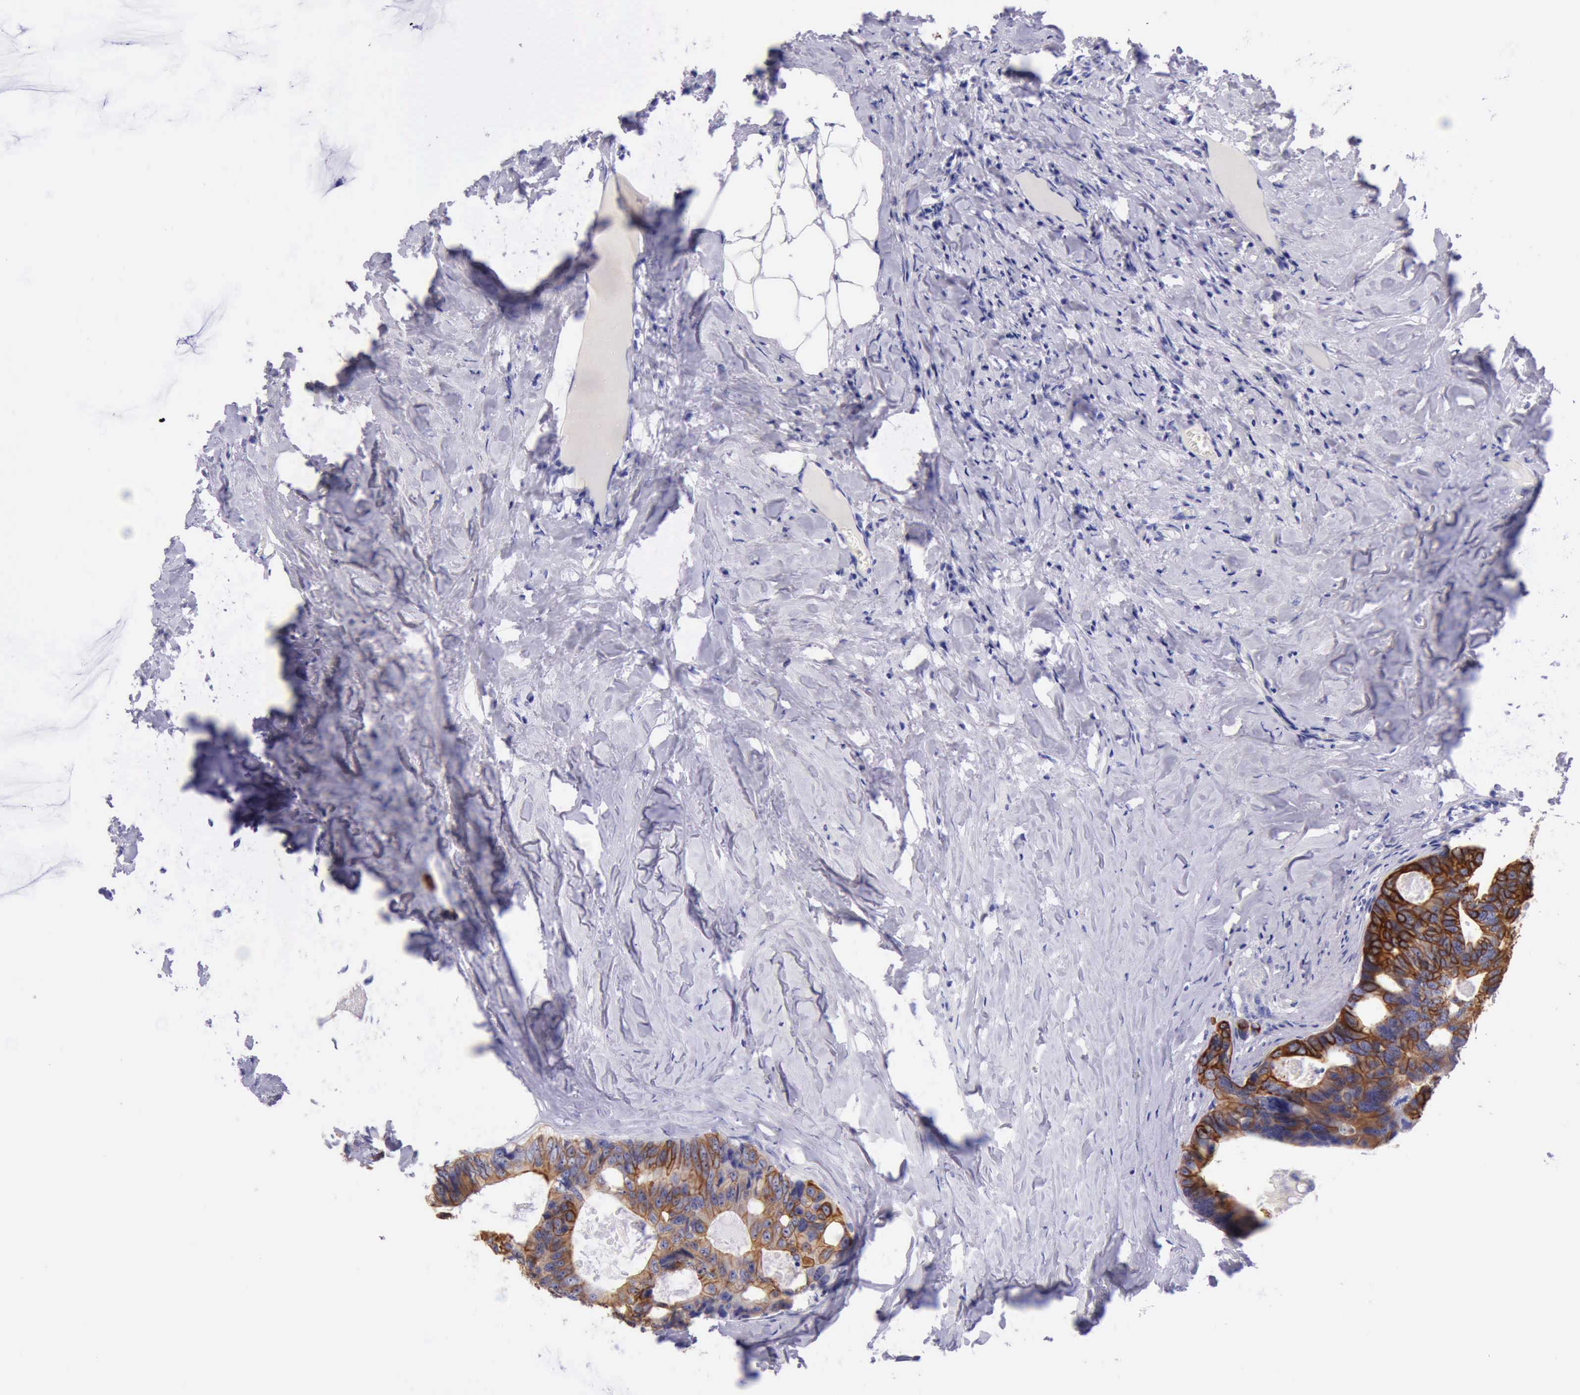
{"staining": {"intensity": "moderate", "quantity": "25%-75%", "location": "cytoplasmic/membranous"}, "tissue": "colorectal cancer", "cell_type": "Tumor cells", "image_type": "cancer", "snomed": [{"axis": "morphology", "description": "Adenocarcinoma, NOS"}, {"axis": "topography", "description": "Colon"}], "caption": "DAB immunohistochemical staining of human colorectal cancer (adenocarcinoma) demonstrates moderate cytoplasmic/membranous protein positivity in about 25%-75% of tumor cells. (Brightfield microscopy of DAB IHC at high magnification).", "gene": "KRT8", "patient": {"sex": "female", "age": 55}}